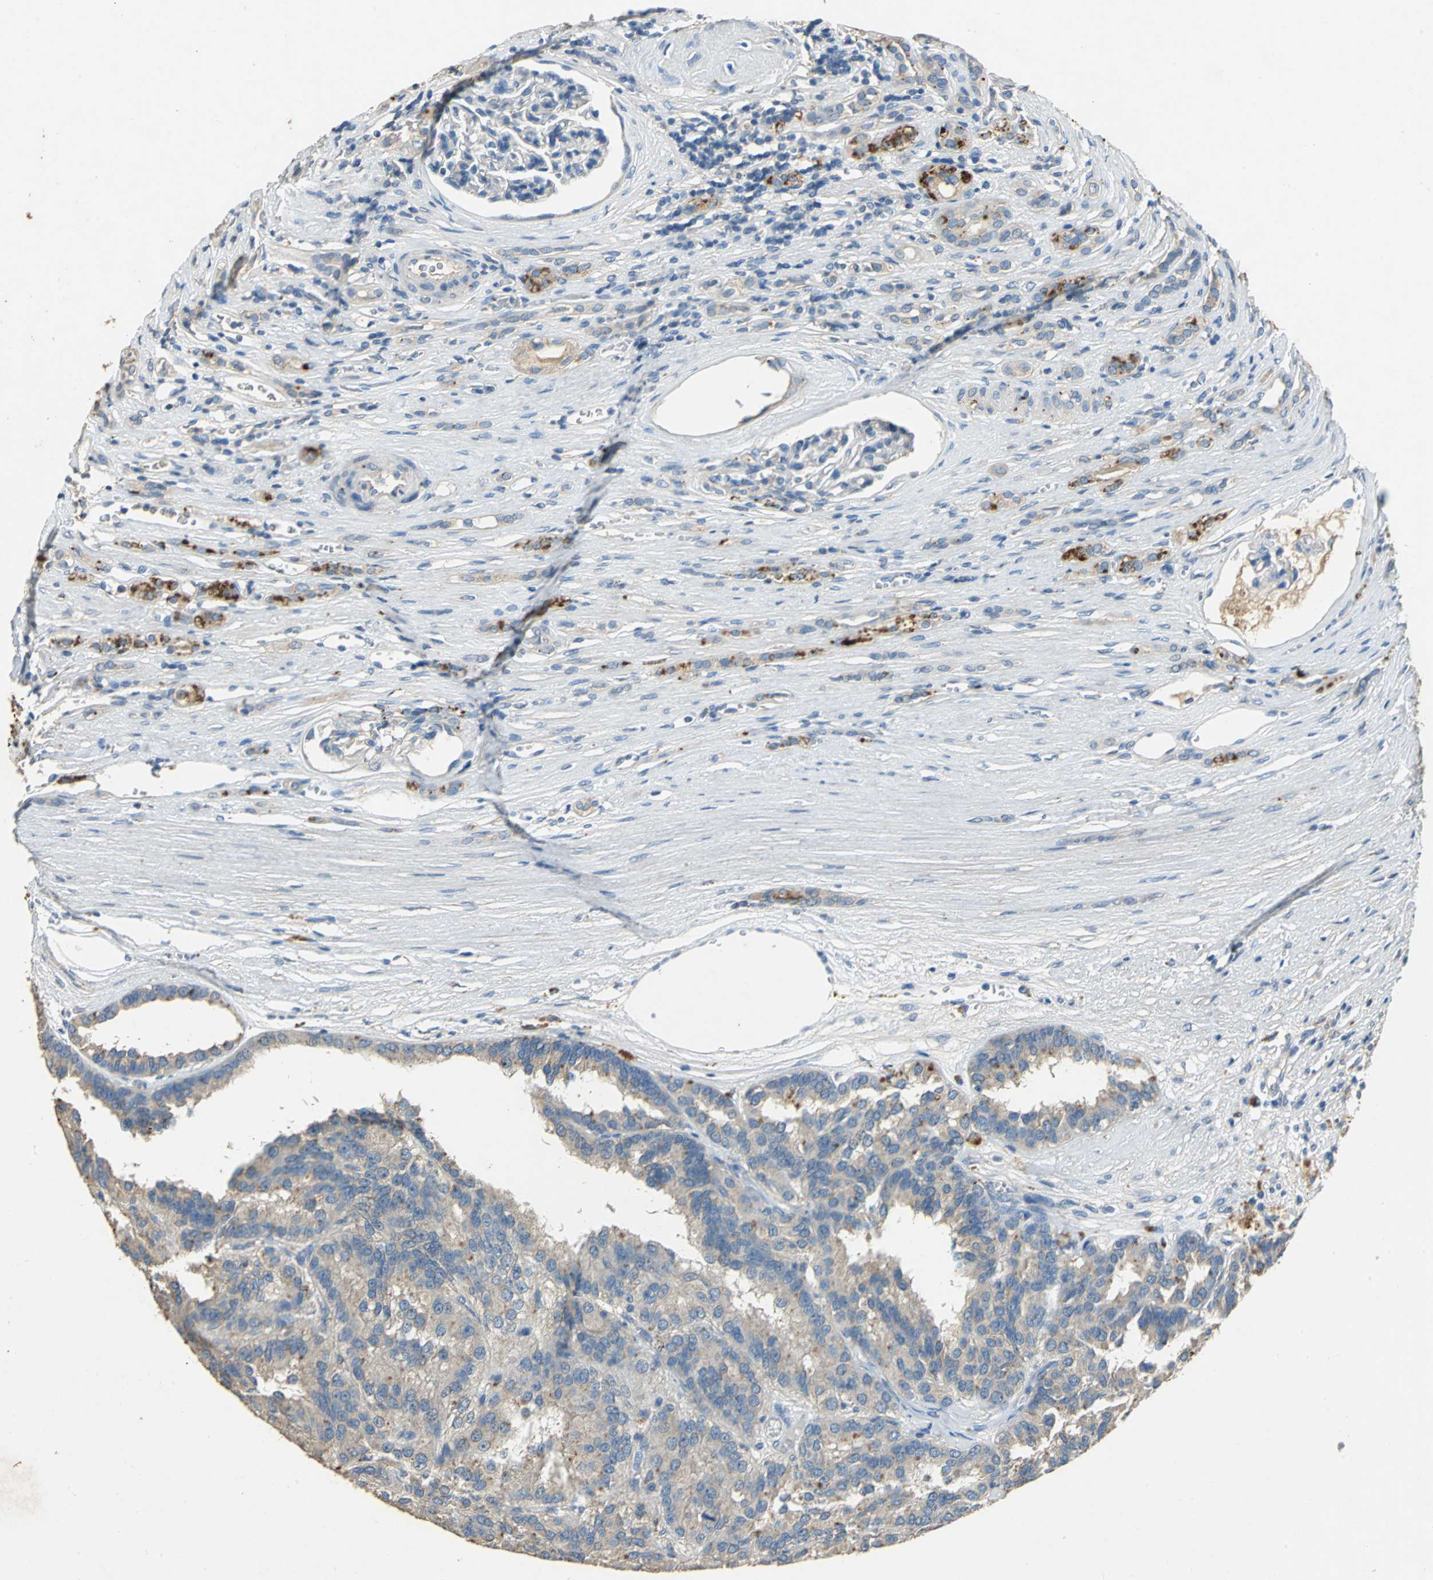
{"staining": {"intensity": "weak", "quantity": ">75%", "location": "cytoplasmic/membranous"}, "tissue": "renal cancer", "cell_type": "Tumor cells", "image_type": "cancer", "snomed": [{"axis": "morphology", "description": "Adenocarcinoma, NOS"}, {"axis": "topography", "description": "Kidney"}], "caption": "Immunohistochemistry (IHC) (DAB (3,3'-diaminobenzidine)) staining of renal adenocarcinoma shows weak cytoplasmic/membranous protein expression in approximately >75% of tumor cells.", "gene": "ADAMTS5", "patient": {"sex": "male", "age": 46}}